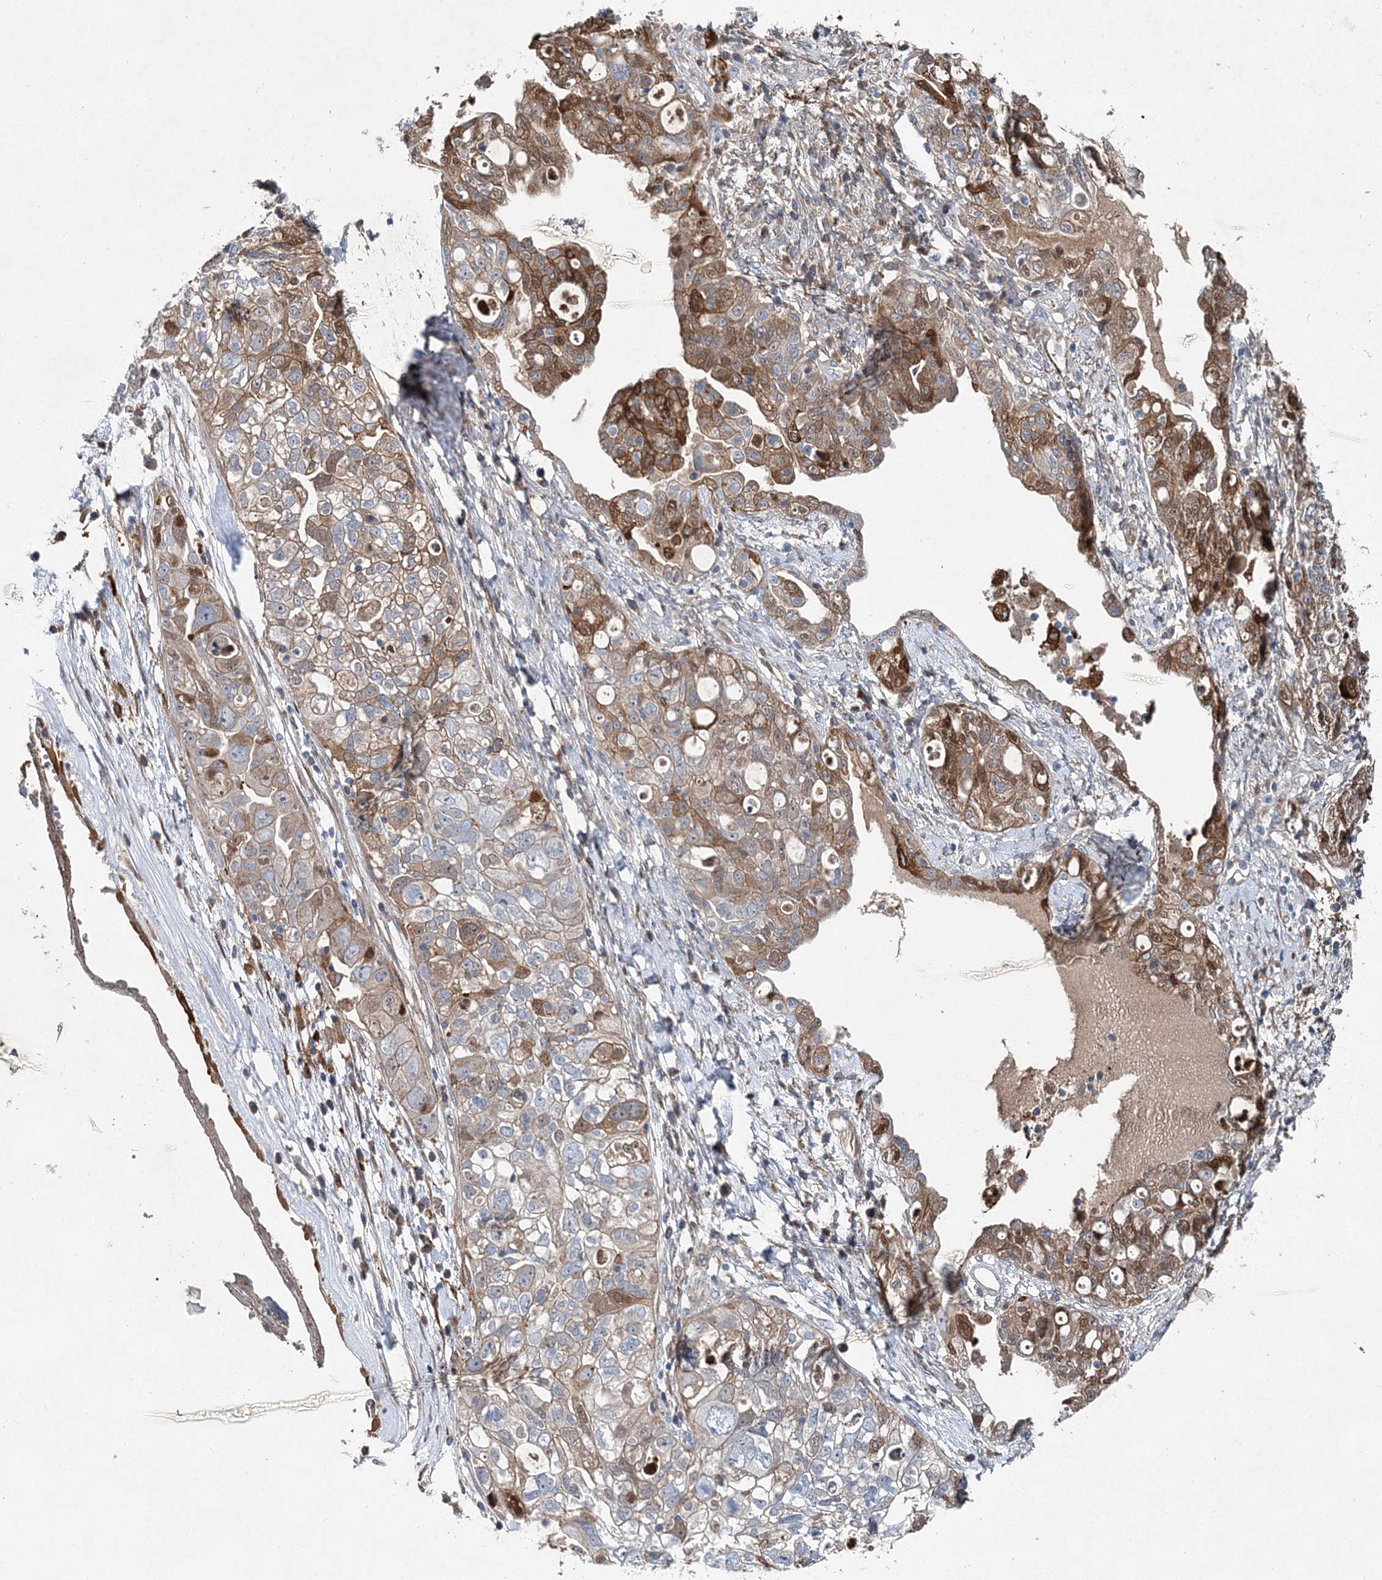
{"staining": {"intensity": "moderate", "quantity": "25%-75%", "location": "cytoplasmic/membranous,nuclear"}, "tissue": "ovarian cancer", "cell_type": "Tumor cells", "image_type": "cancer", "snomed": [{"axis": "morphology", "description": "Carcinoma, NOS"}, {"axis": "morphology", "description": "Cystadenocarcinoma, serous, NOS"}, {"axis": "topography", "description": "Ovary"}], "caption": "Immunohistochemical staining of serous cystadenocarcinoma (ovarian) displays moderate cytoplasmic/membranous and nuclear protein expression in approximately 25%-75% of tumor cells.", "gene": "SPOPL", "patient": {"sex": "female", "age": 69}}